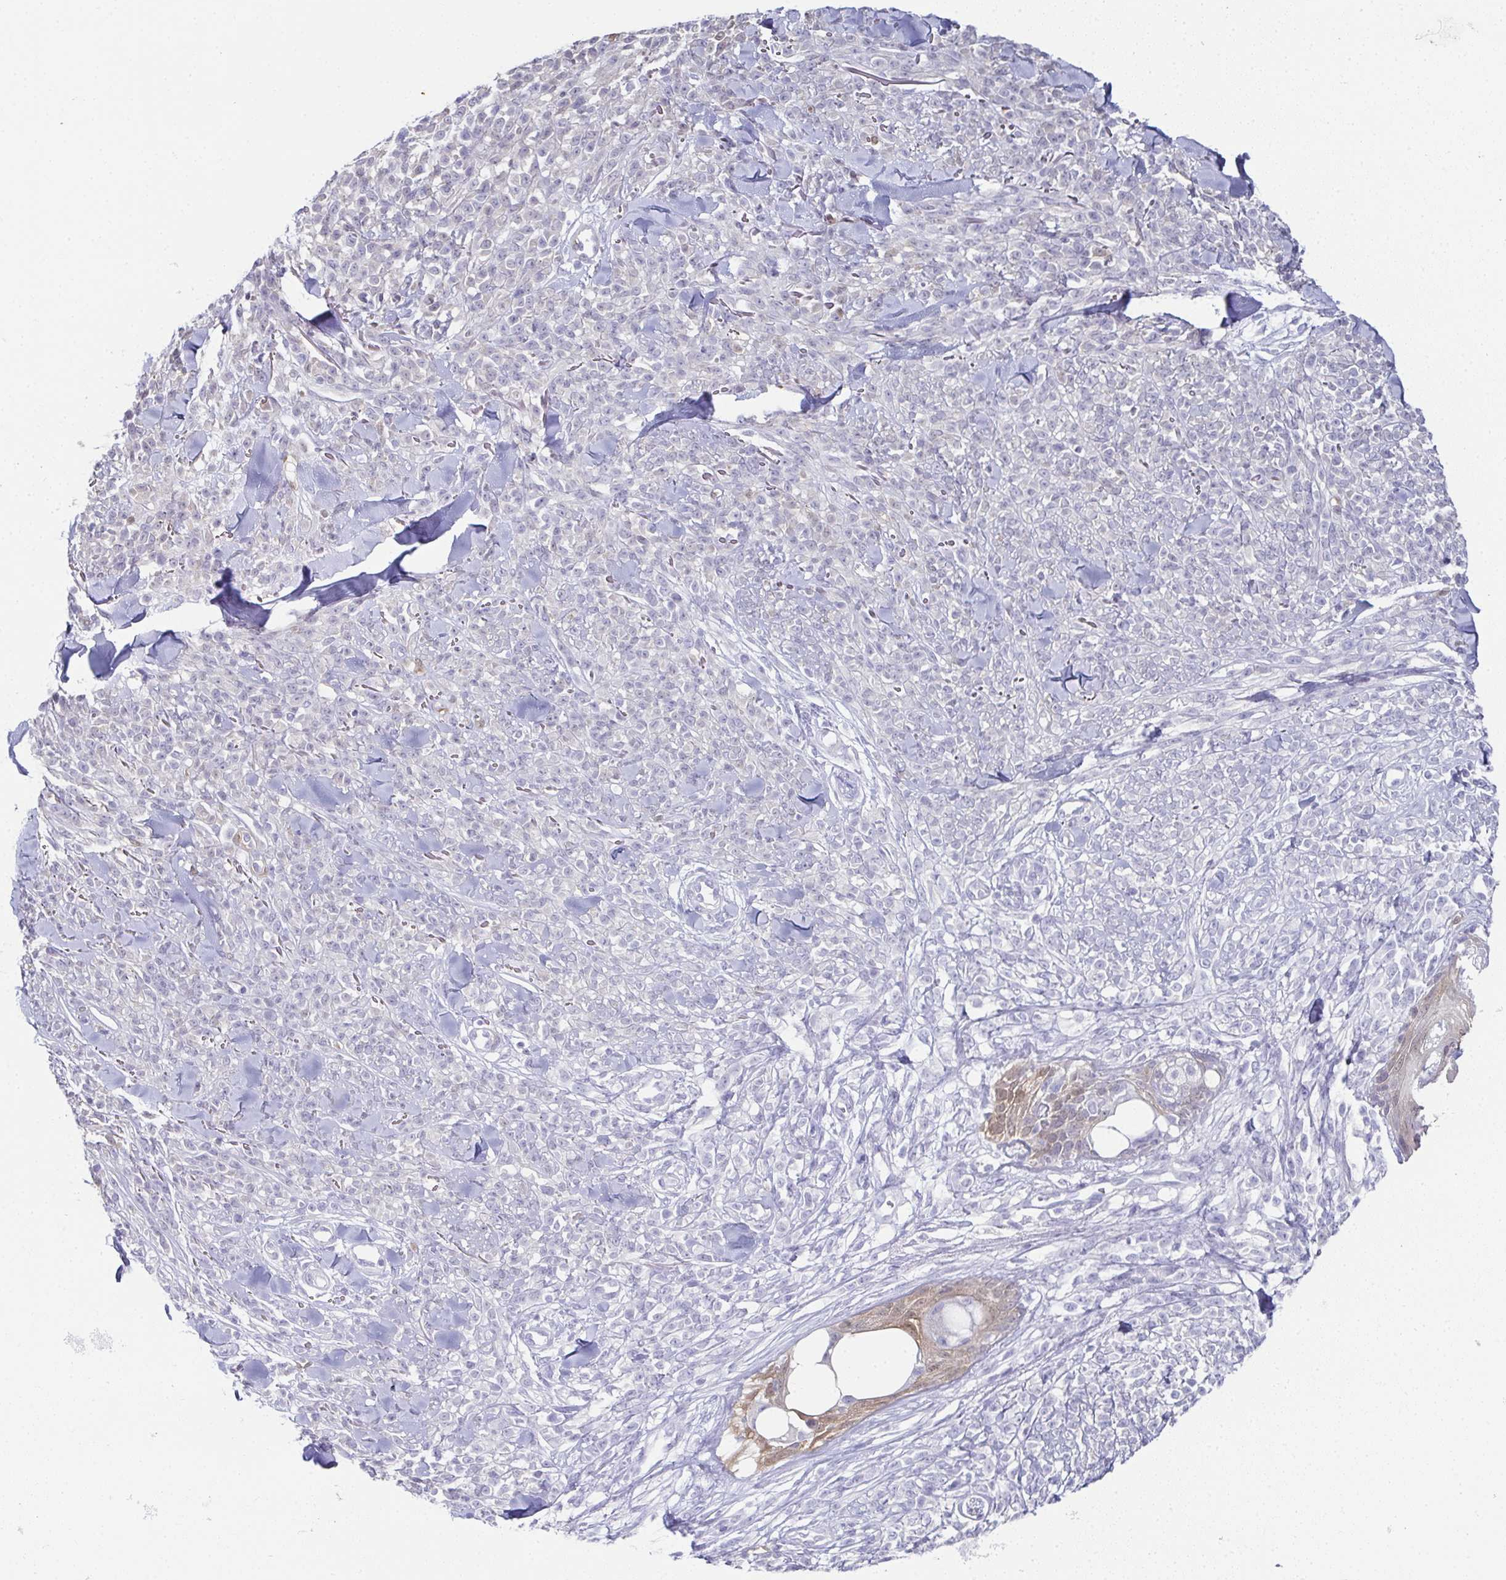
{"staining": {"intensity": "negative", "quantity": "none", "location": "none"}, "tissue": "melanoma", "cell_type": "Tumor cells", "image_type": "cancer", "snomed": [{"axis": "morphology", "description": "Malignant melanoma, NOS"}, {"axis": "topography", "description": "Skin"}, {"axis": "topography", "description": "Skin of trunk"}], "caption": "Immunohistochemistry (IHC) micrograph of melanoma stained for a protein (brown), which reveals no positivity in tumor cells.", "gene": "RBP1", "patient": {"sex": "male", "age": 74}}